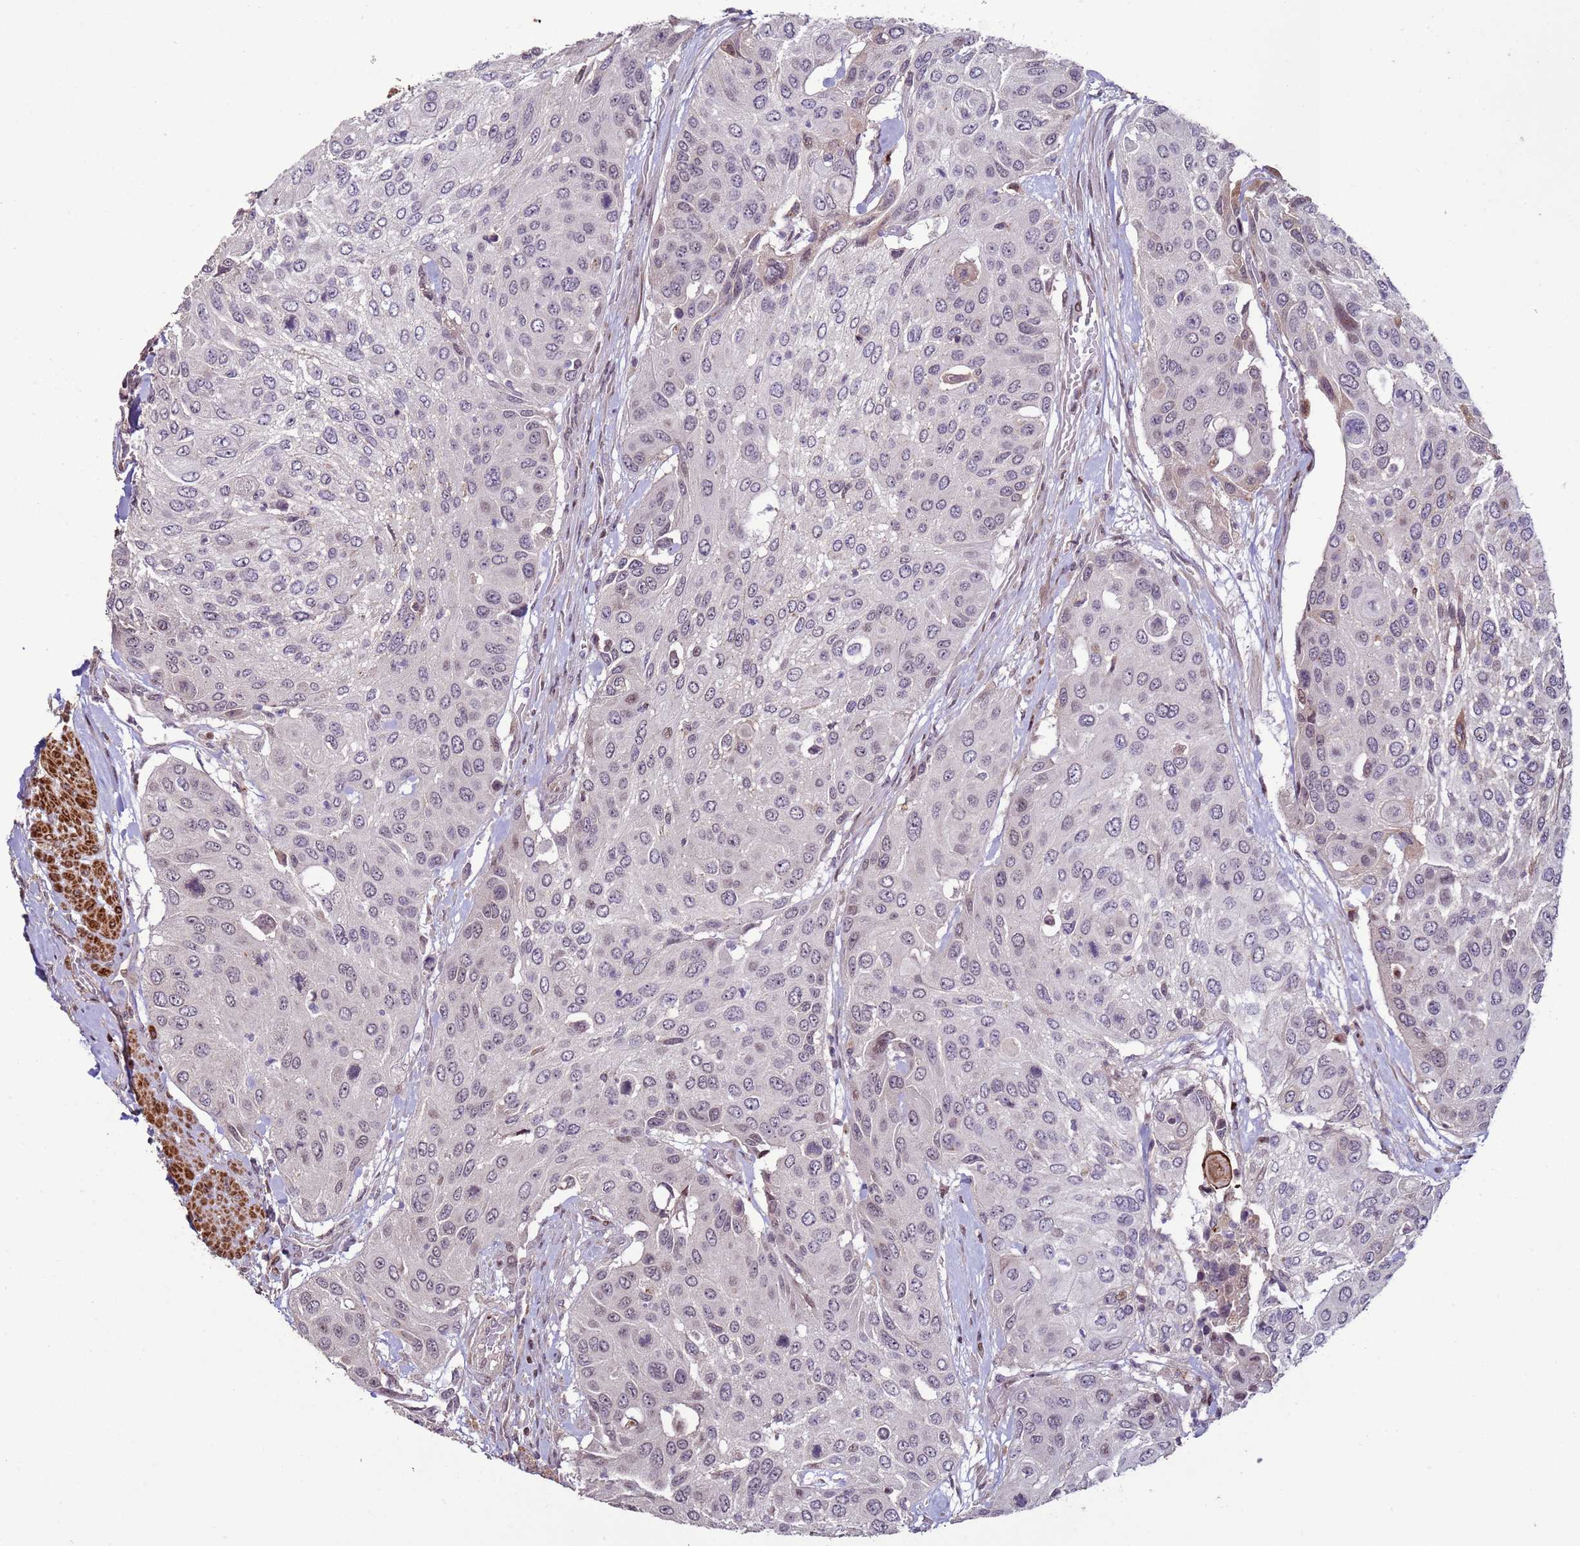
{"staining": {"intensity": "negative", "quantity": "none", "location": "none"}, "tissue": "urothelial cancer", "cell_type": "Tumor cells", "image_type": "cancer", "snomed": [{"axis": "morphology", "description": "Urothelial carcinoma, High grade"}, {"axis": "topography", "description": "Urinary bladder"}], "caption": "Immunohistochemical staining of human high-grade urothelial carcinoma exhibits no significant expression in tumor cells. (Immunohistochemistry, brightfield microscopy, high magnification).", "gene": "HGH1", "patient": {"sex": "female", "age": 79}}